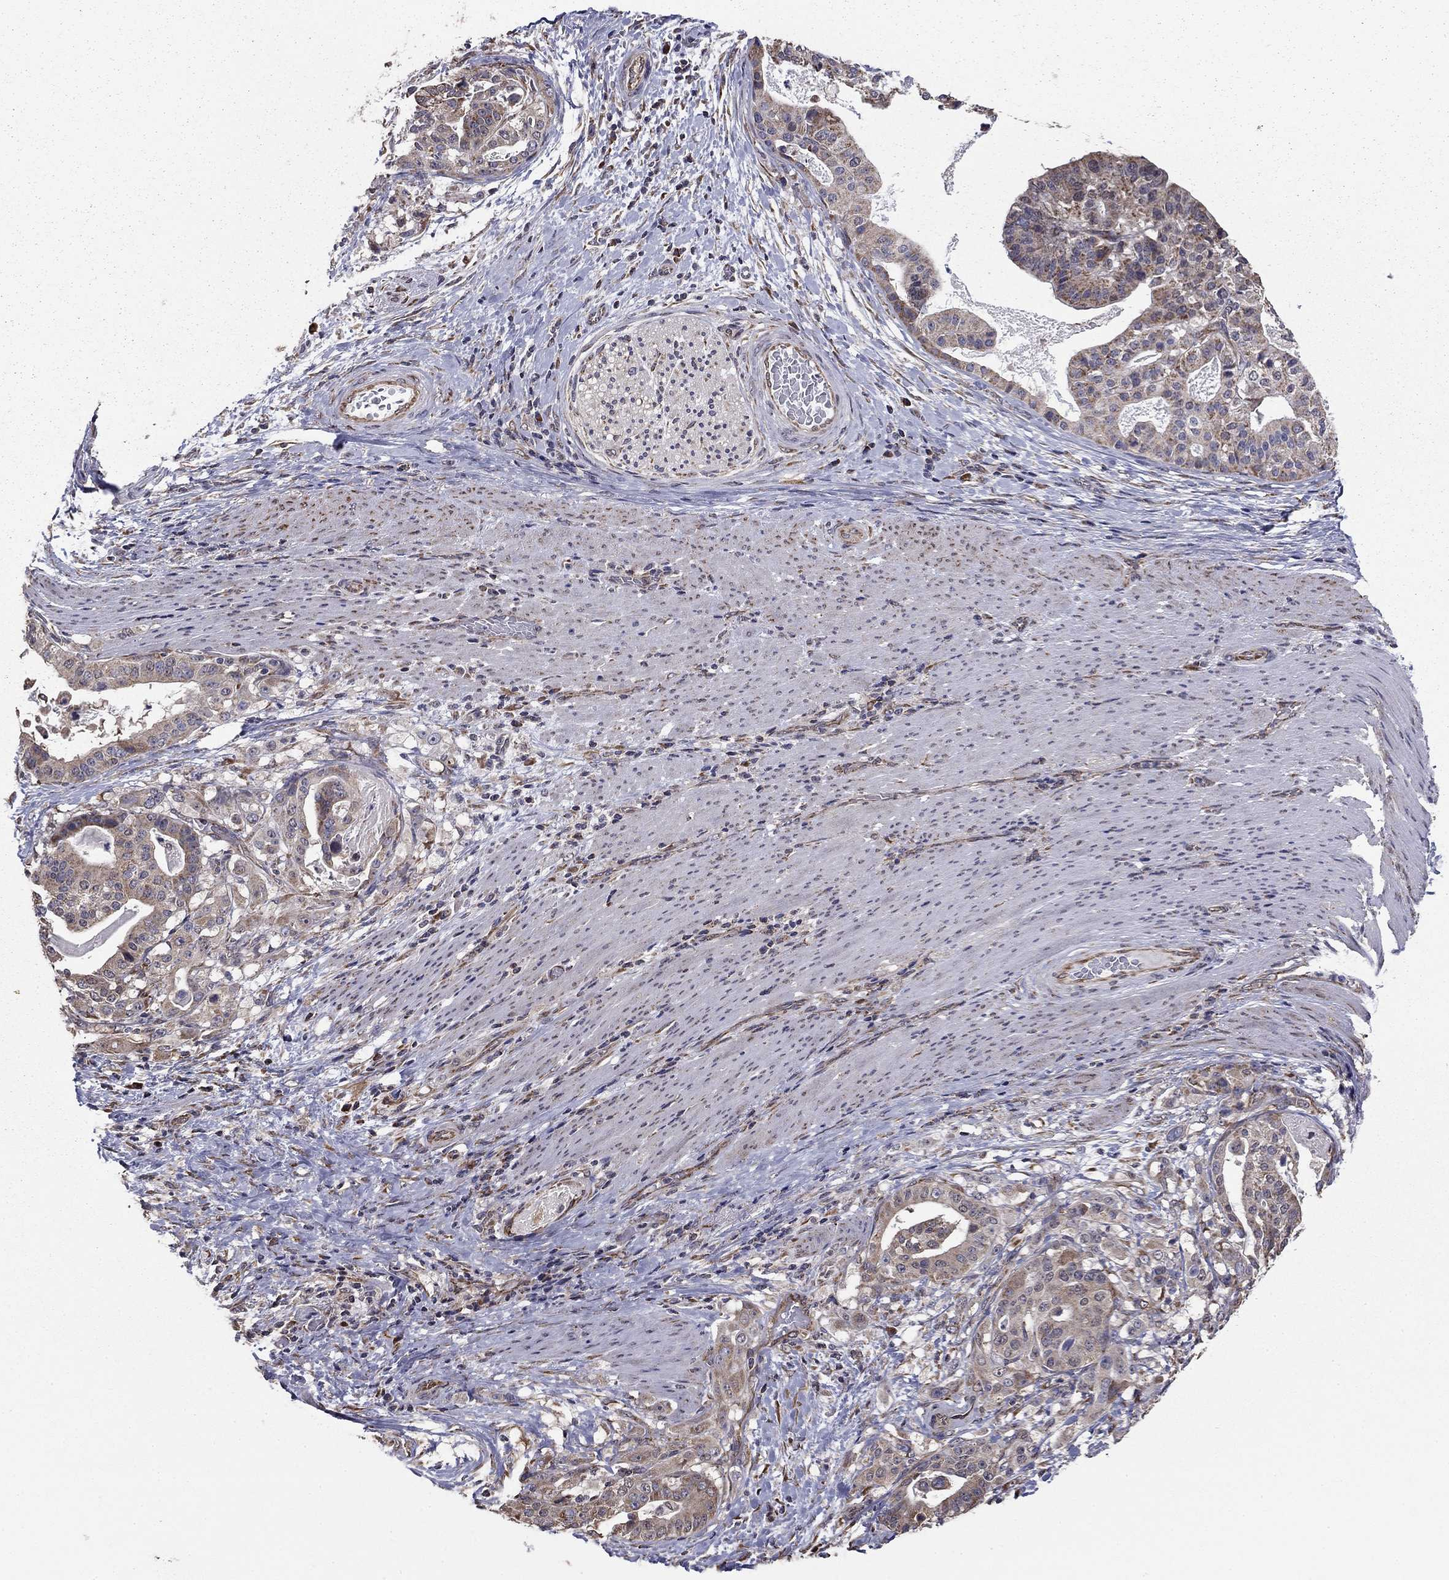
{"staining": {"intensity": "weak", "quantity": "<25%", "location": "cytoplasmic/membranous"}, "tissue": "stomach cancer", "cell_type": "Tumor cells", "image_type": "cancer", "snomed": [{"axis": "morphology", "description": "Adenocarcinoma, NOS"}, {"axis": "topography", "description": "Stomach"}], "caption": "The micrograph exhibits no staining of tumor cells in adenocarcinoma (stomach).", "gene": "NKIRAS1", "patient": {"sex": "male", "age": 48}}